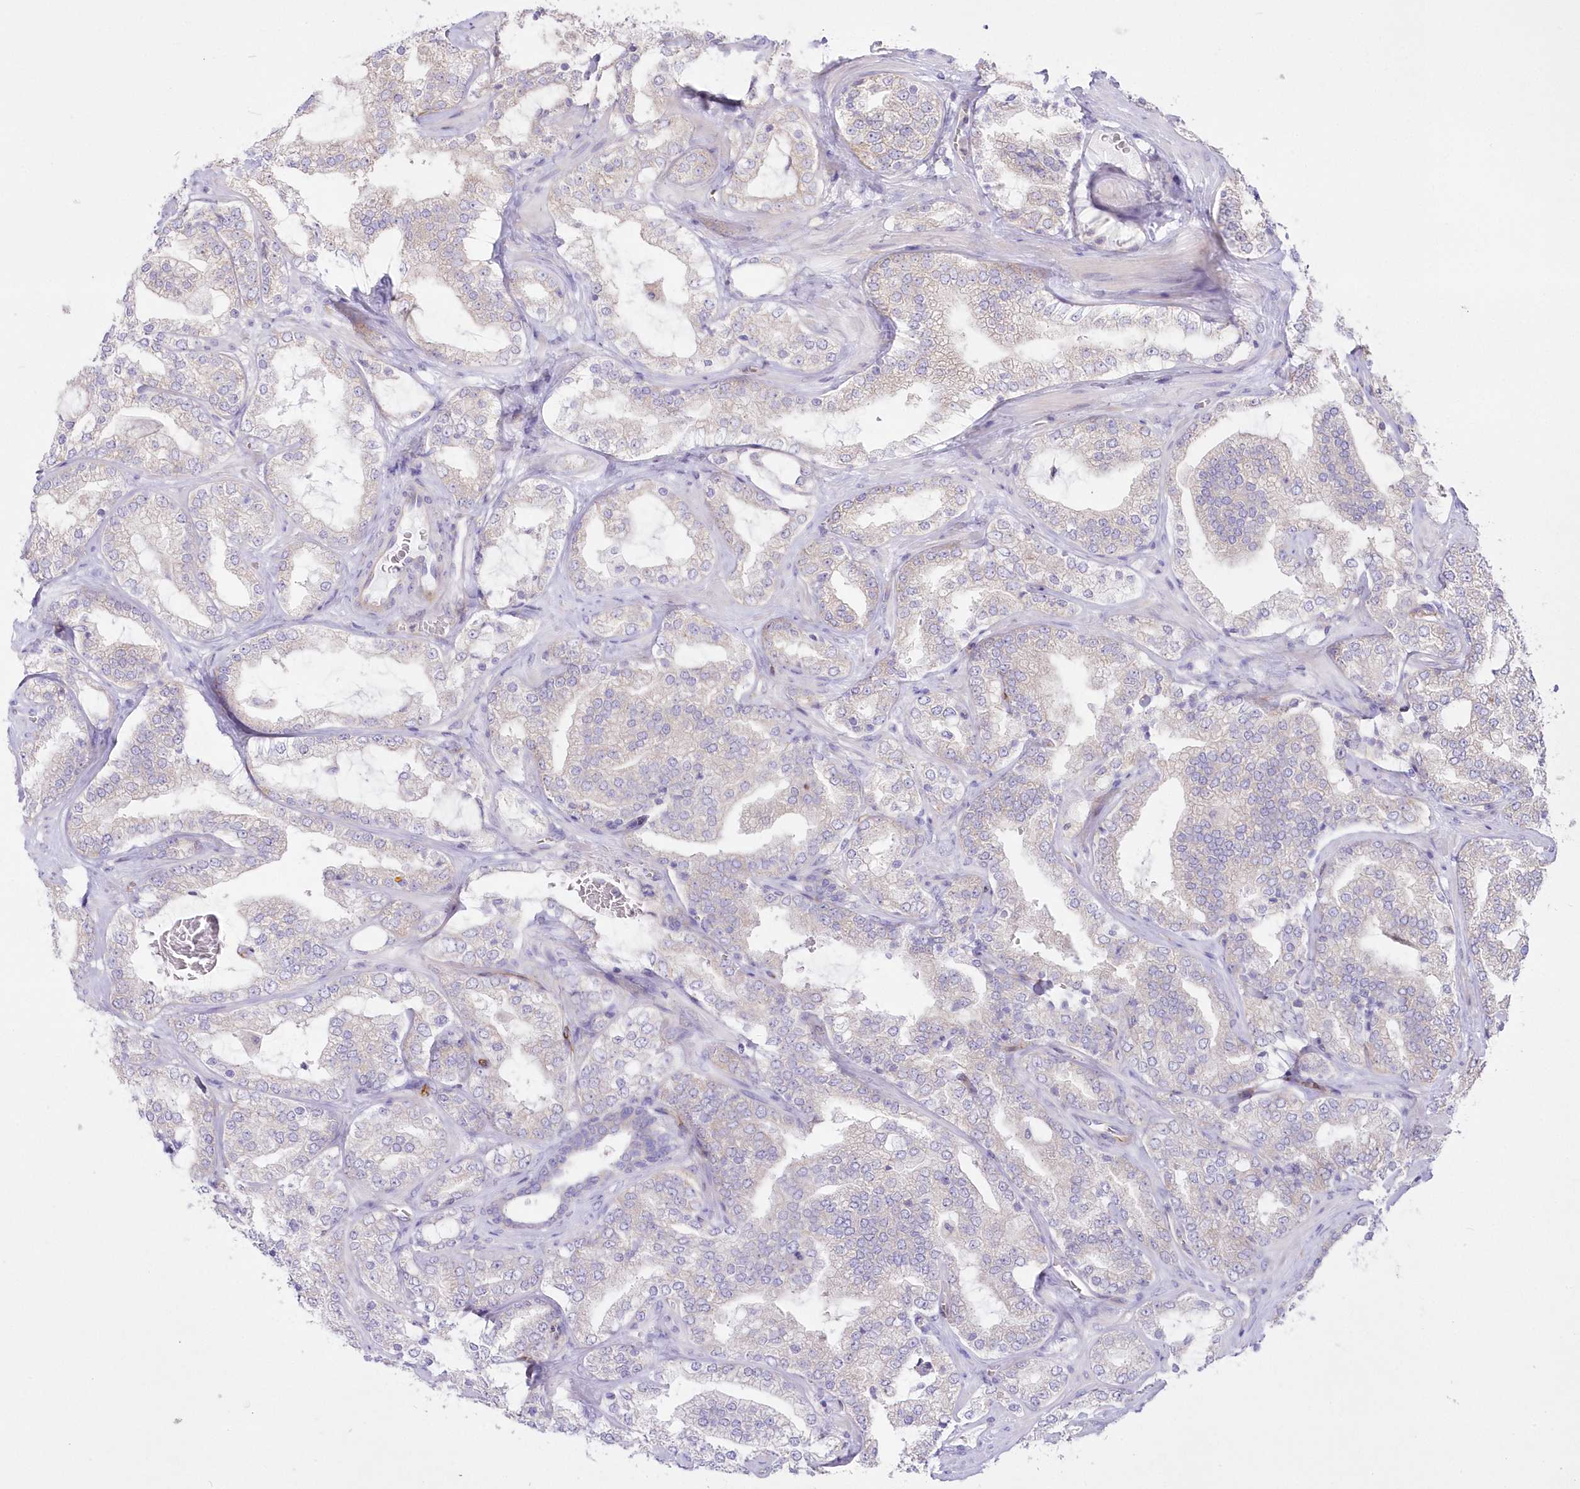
{"staining": {"intensity": "weak", "quantity": "25%-75%", "location": "cytoplasmic/membranous"}, "tissue": "prostate cancer", "cell_type": "Tumor cells", "image_type": "cancer", "snomed": [{"axis": "morphology", "description": "Adenocarcinoma, High grade"}, {"axis": "topography", "description": "Prostate"}], "caption": "High-power microscopy captured an immunohistochemistry (IHC) micrograph of prostate cancer, revealing weak cytoplasmic/membranous expression in about 25%-75% of tumor cells.", "gene": "ZNF843", "patient": {"sex": "male", "age": 64}}